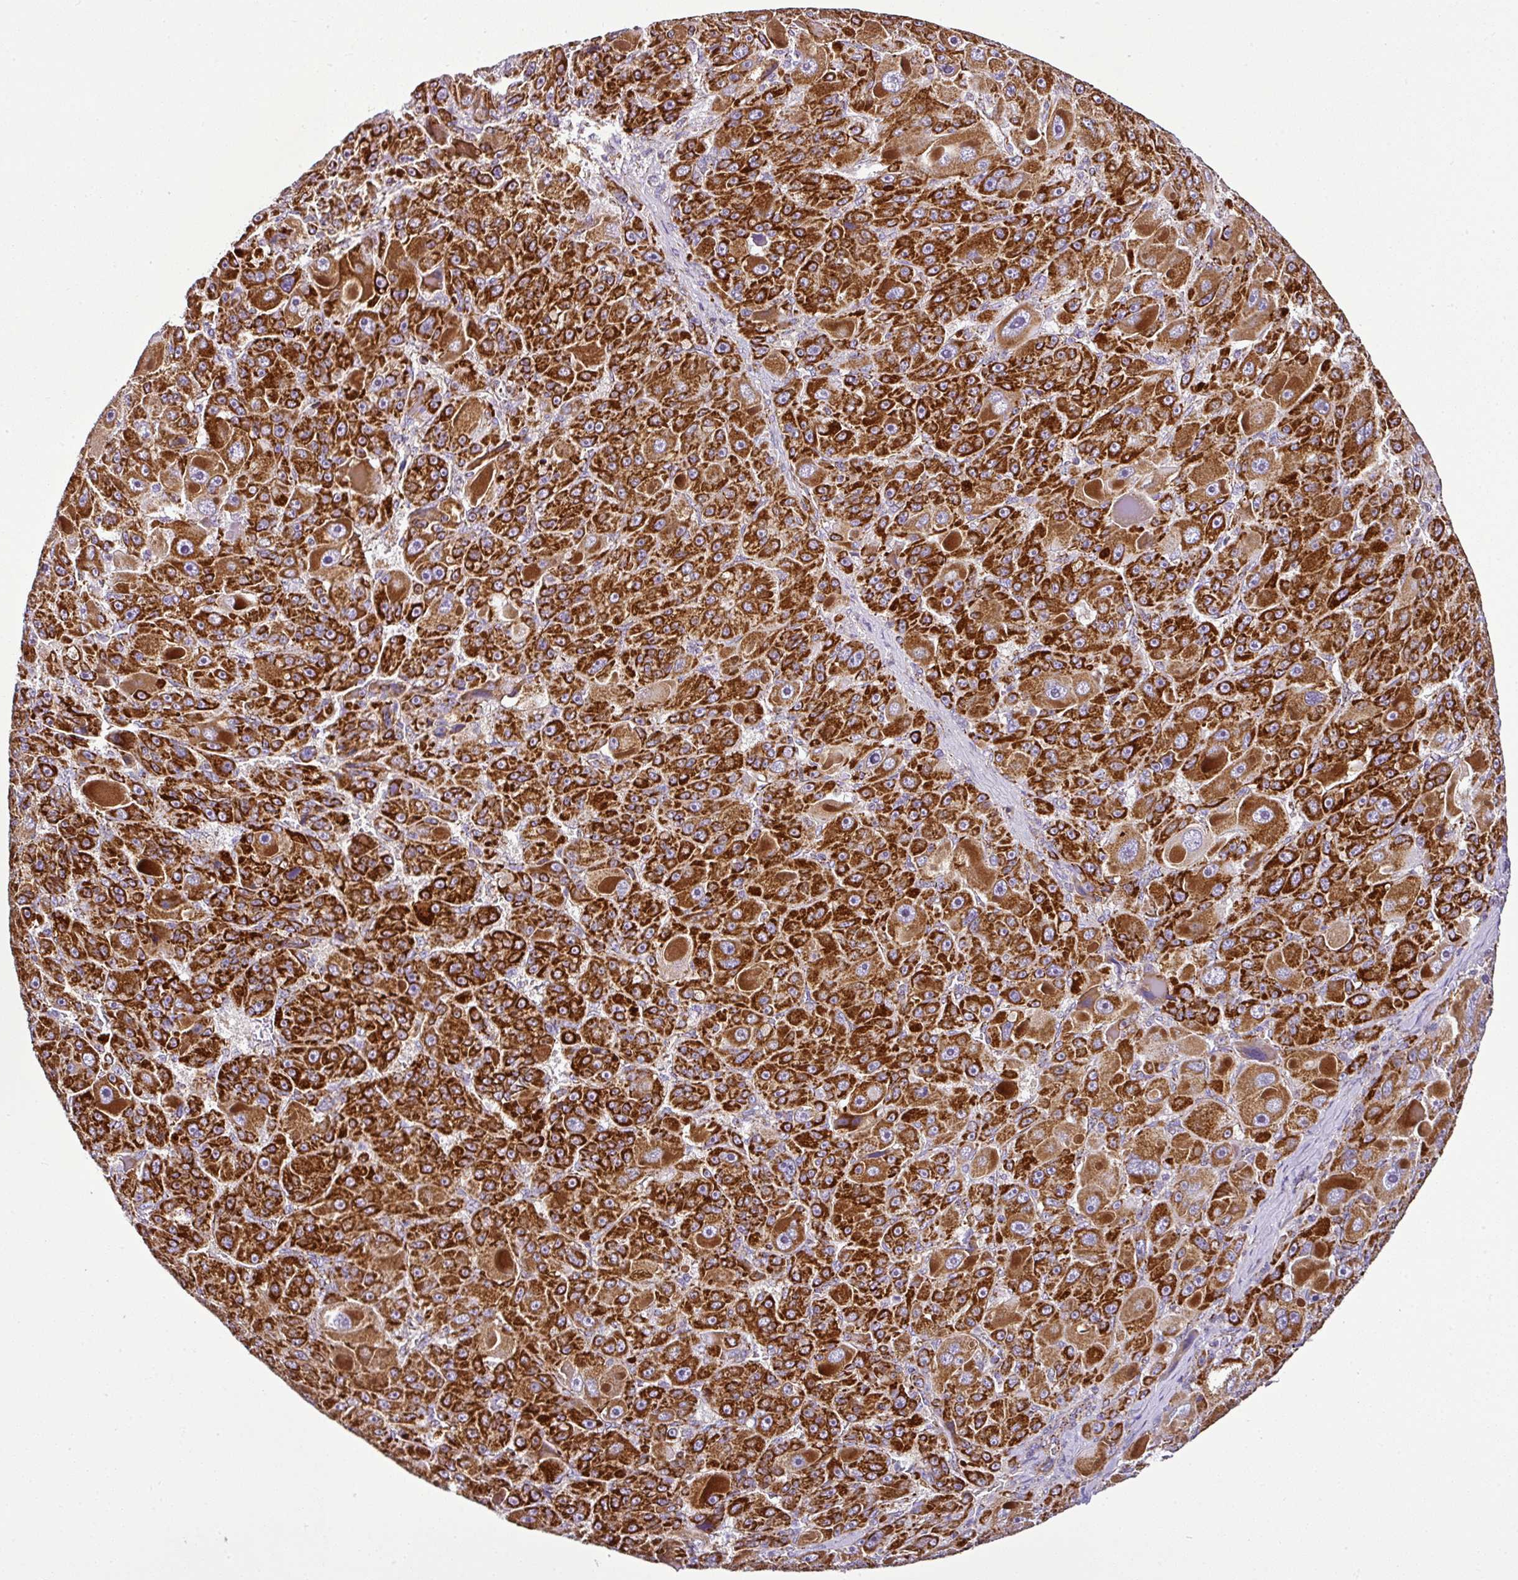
{"staining": {"intensity": "strong", "quantity": ">75%", "location": "cytoplasmic/membranous"}, "tissue": "liver cancer", "cell_type": "Tumor cells", "image_type": "cancer", "snomed": [{"axis": "morphology", "description": "Carcinoma, Hepatocellular, NOS"}, {"axis": "topography", "description": "Liver"}], "caption": "The image exhibits immunohistochemical staining of liver cancer. There is strong cytoplasmic/membranous expression is identified in approximately >75% of tumor cells. (DAB (3,3'-diaminobenzidine) = brown stain, brightfield microscopy at high magnification).", "gene": "DPAGT1", "patient": {"sex": "male", "age": 76}}